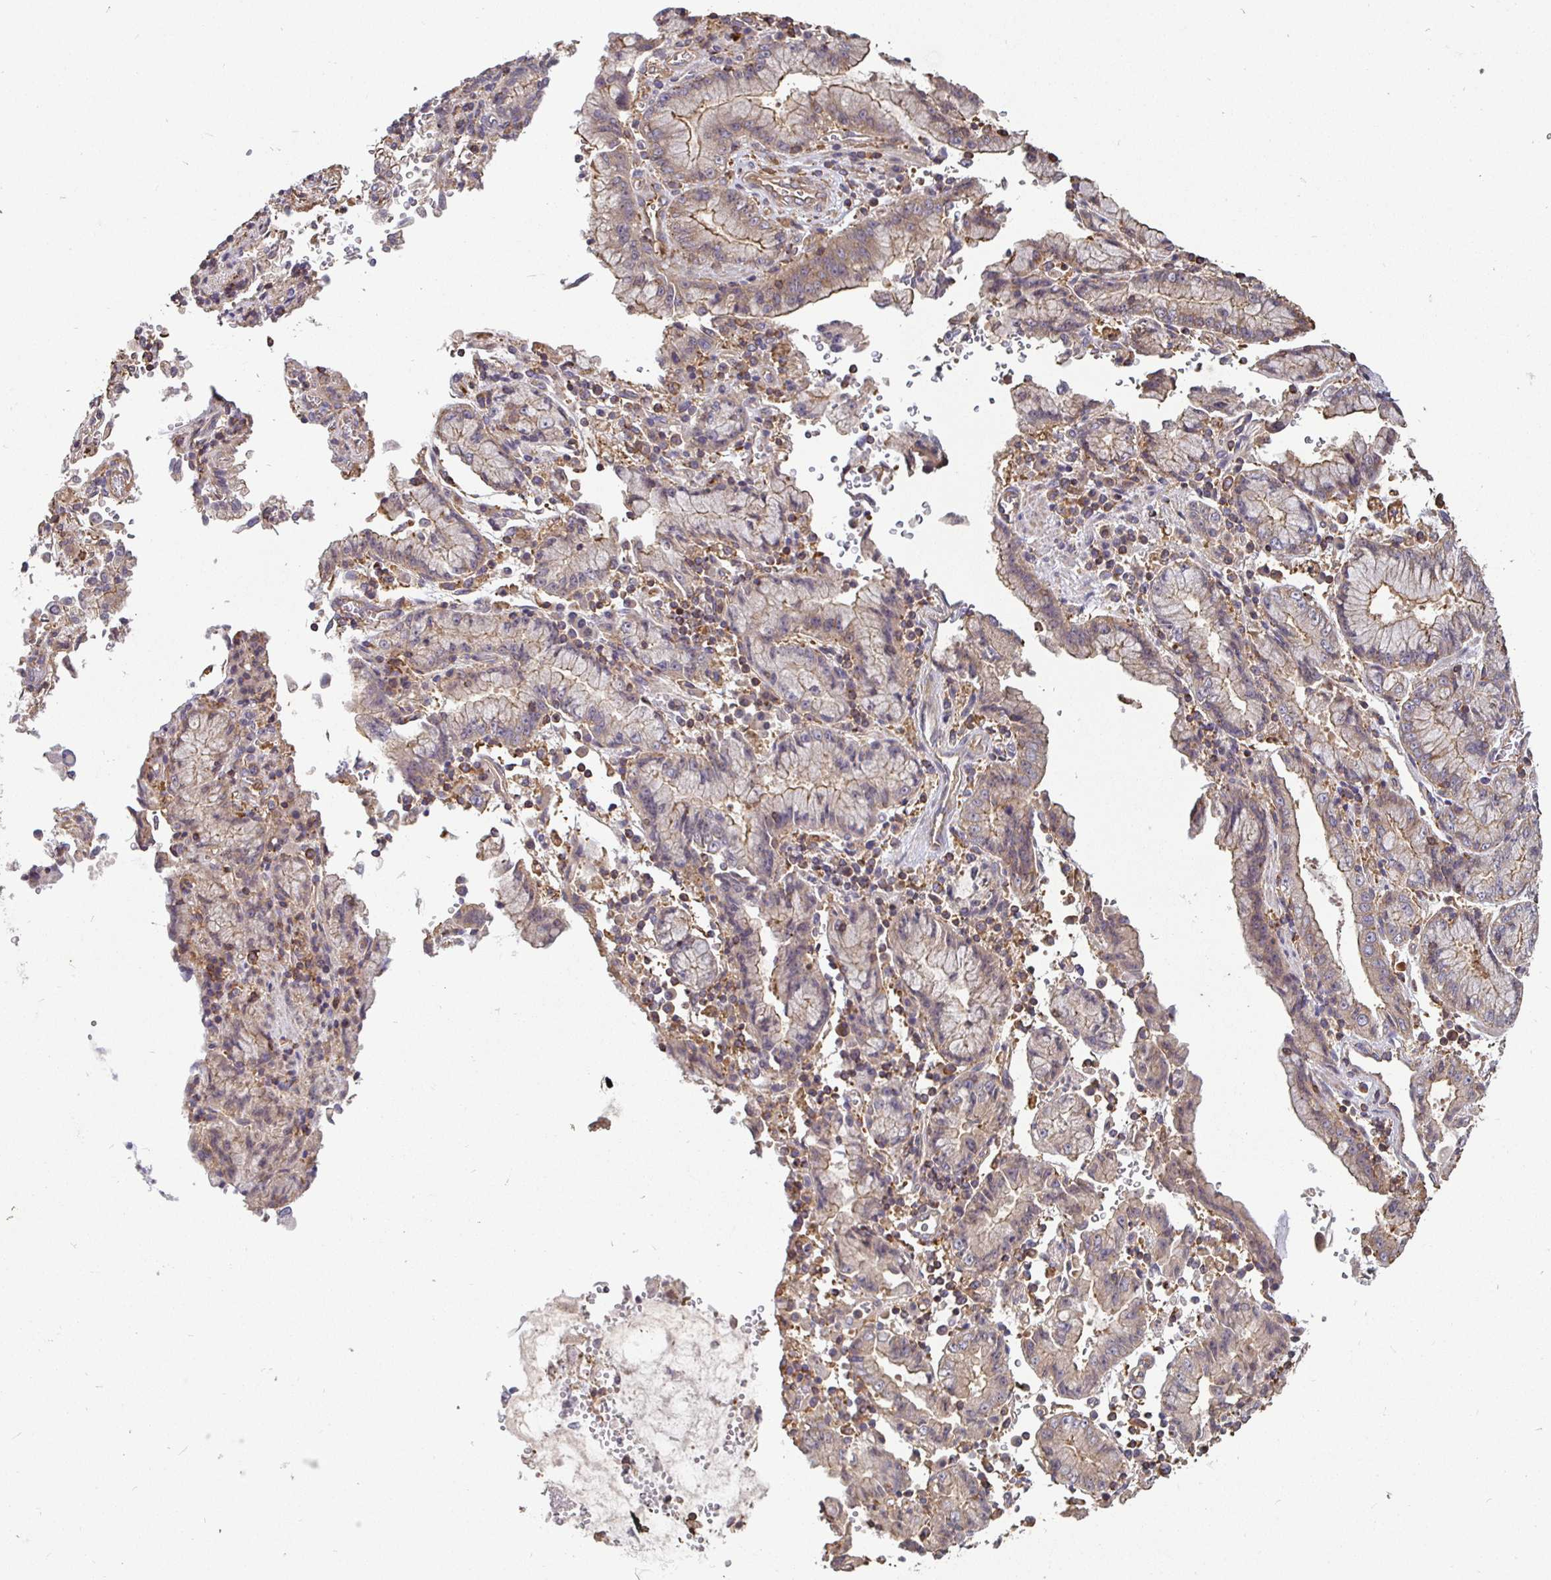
{"staining": {"intensity": "moderate", "quantity": "<25%", "location": "cytoplasmic/membranous"}, "tissue": "stomach cancer", "cell_type": "Tumor cells", "image_type": "cancer", "snomed": [{"axis": "morphology", "description": "Adenocarcinoma, NOS"}, {"axis": "topography", "description": "Stomach"}], "caption": "Immunohistochemistry (IHC) (DAB) staining of stomach cancer (adenocarcinoma) reveals moderate cytoplasmic/membranous protein expression in about <25% of tumor cells.", "gene": "C1QTNF7", "patient": {"sex": "male", "age": 62}}